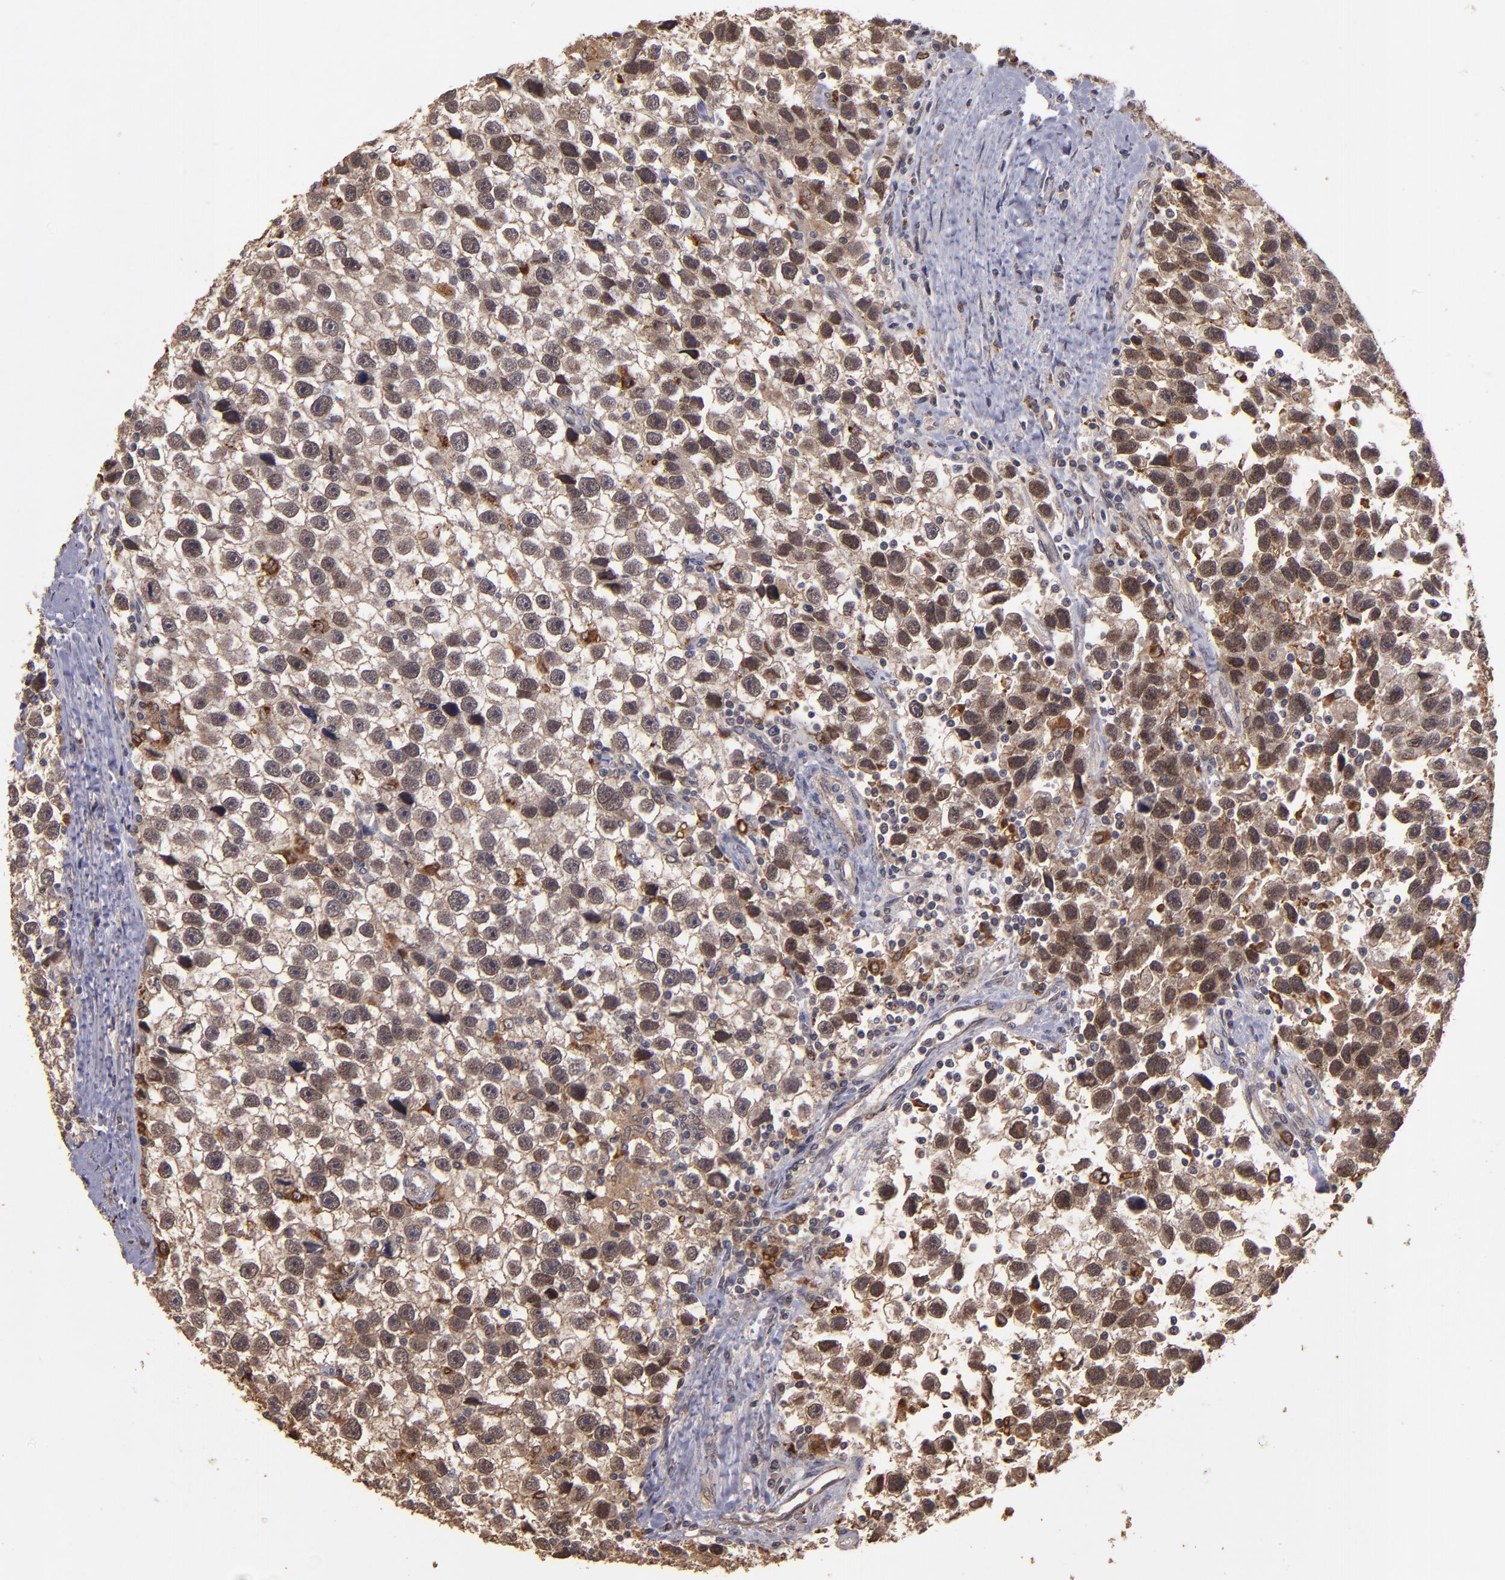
{"staining": {"intensity": "moderate", "quantity": "25%-75%", "location": "cytoplasmic/membranous,nuclear"}, "tissue": "testis cancer", "cell_type": "Tumor cells", "image_type": "cancer", "snomed": [{"axis": "morphology", "description": "Seminoma, NOS"}, {"axis": "topography", "description": "Testis"}], "caption": "Immunohistochemical staining of testis cancer (seminoma) reveals medium levels of moderate cytoplasmic/membranous and nuclear protein expression in approximately 25%-75% of tumor cells.", "gene": "SIPA1L1", "patient": {"sex": "male", "age": 43}}